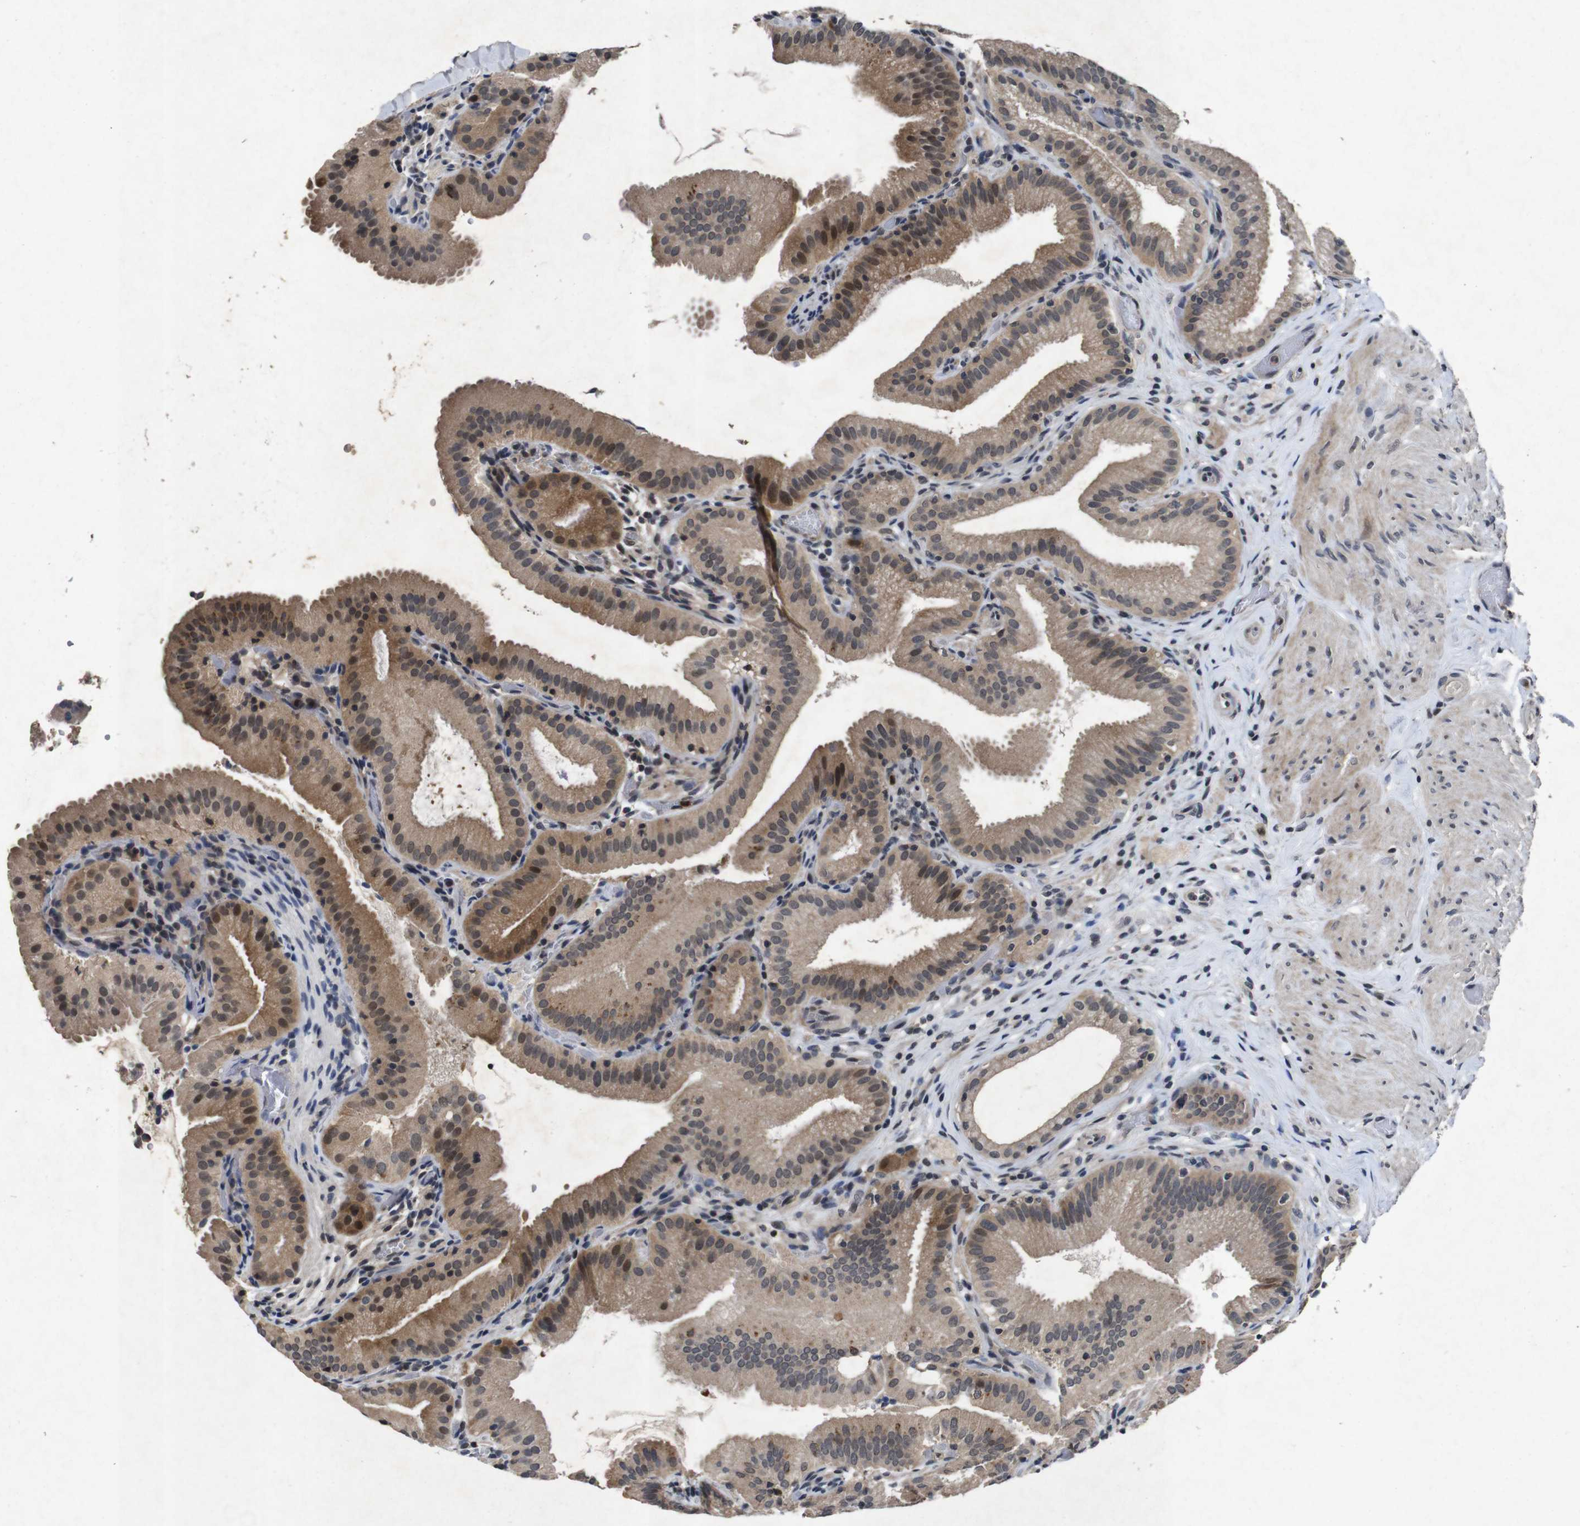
{"staining": {"intensity": "moderate", "quantity": ">75%", "location": "cytoplasmic/membranous"}, "tissue": "gallbladder", "cell_type": "Glandular cells", "image_type": "normal", "snomed": [{"axis": "morphology", "description": "Normal tissue, NOS"}, {"axis": "topography", "description": "Gallbladder"}], "caption": "High-magnification brightfield microscopy of benign gallbladder stained with DAB (3,3'-diaminobenzidine) (brown) and counterstained with hematoxylin (blue). glandular cells exhibit moderate cytoplasmic/membranous expression is identified in approximately>75% of cells. (DAB (3,3'-diaminobenzidine) IHC with brightfield microscopy, high magnification).", "gene": "AKT3", "patient": {"sex": "male", "age": 54}}